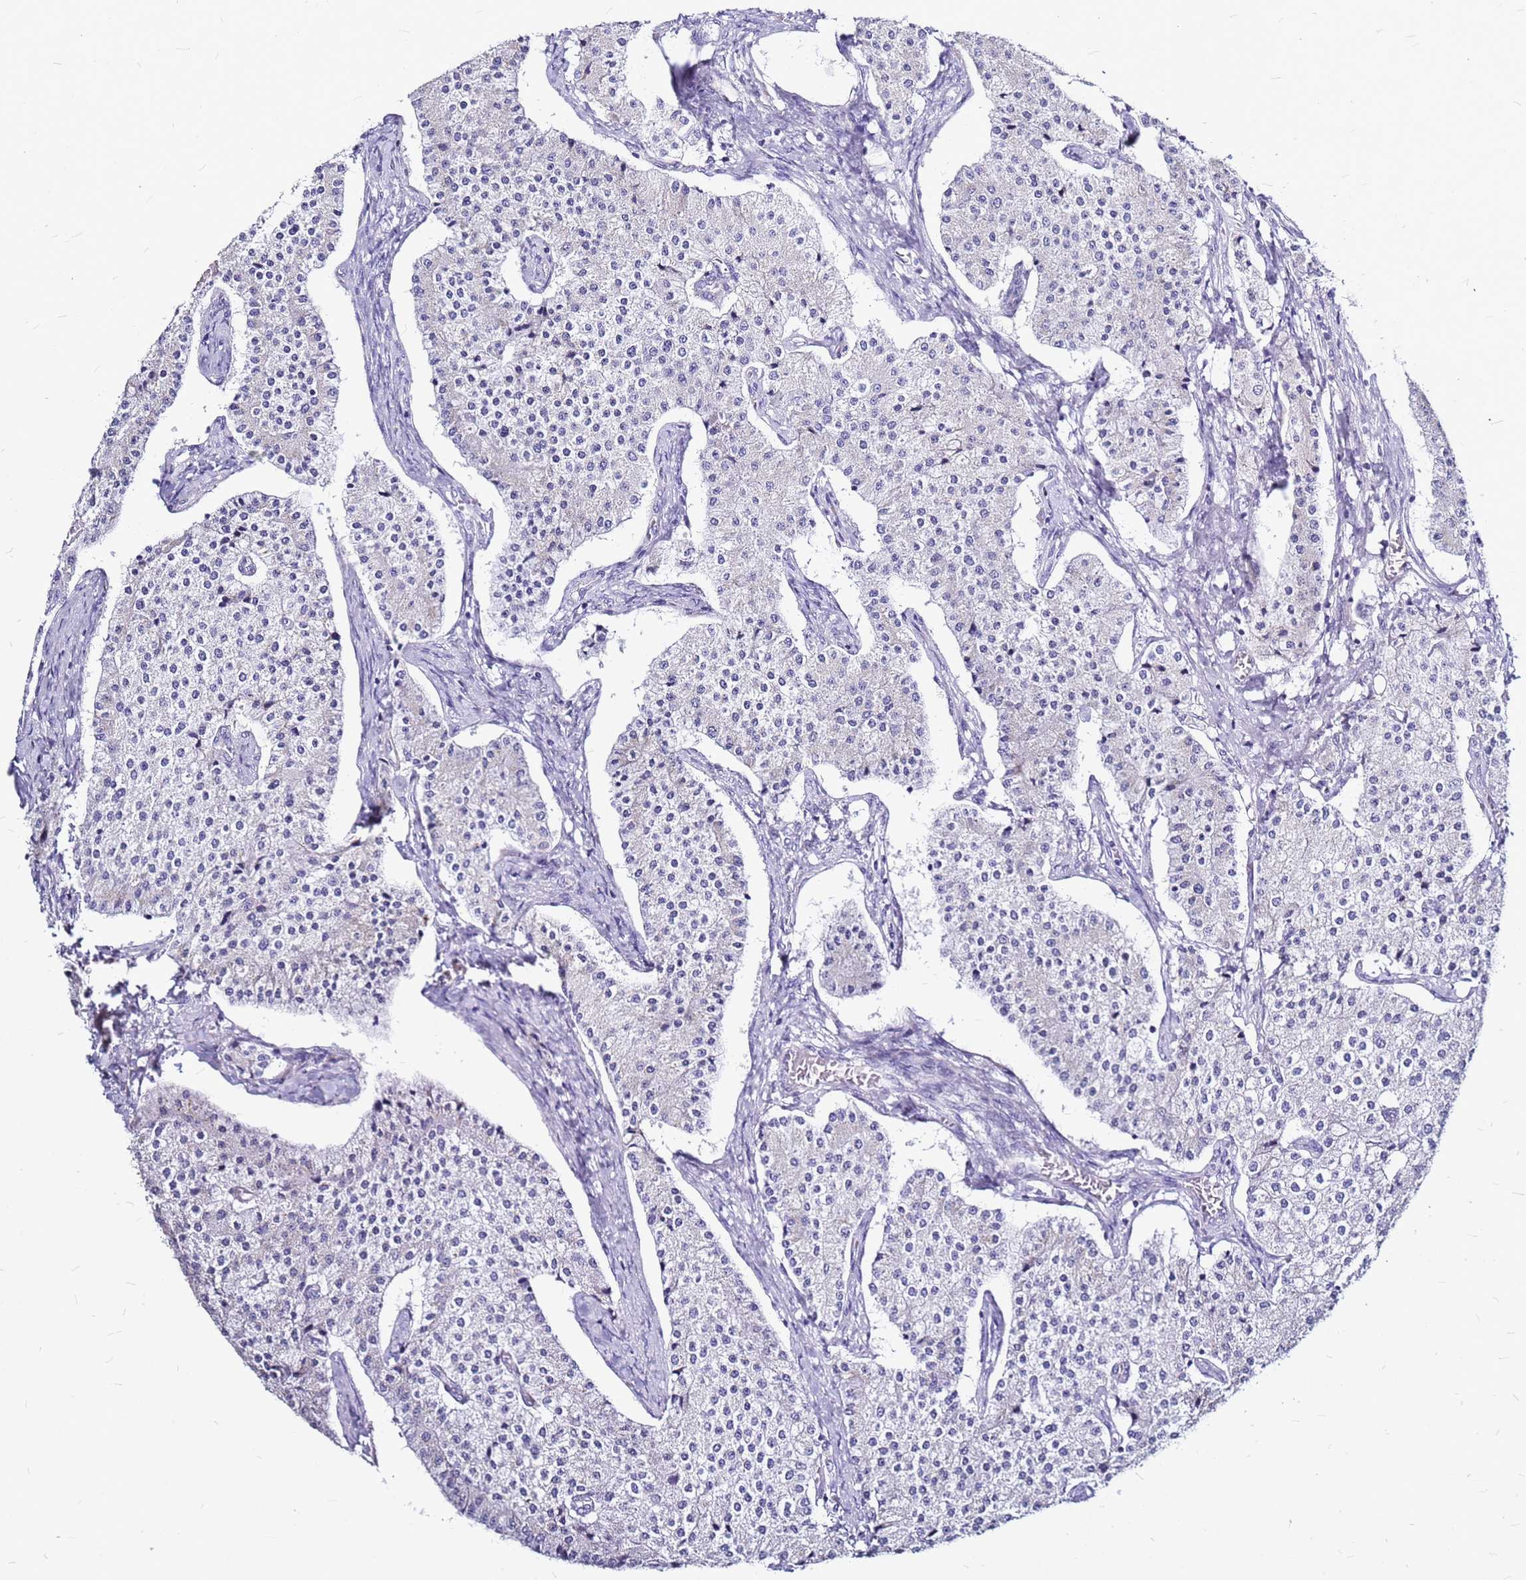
{"staining": {"intensity": "negative", "quantity": "none", "location": "none"}, "tissue": "carcinoid", "cell_type": "Tumor cells", "image_type": "cancer", "snomed": [{"axis": "morphology", "description": "Carcinoid, malignant, NOS"}, {"axis": "topography", "description": "Colon"}], "caption": "Carcinoid (malignant) was stained to show a protein in brown. There is no significant staining in tumor cells.", "gene": "CASD1", "patient": {"sex": "female", "age": 52}}